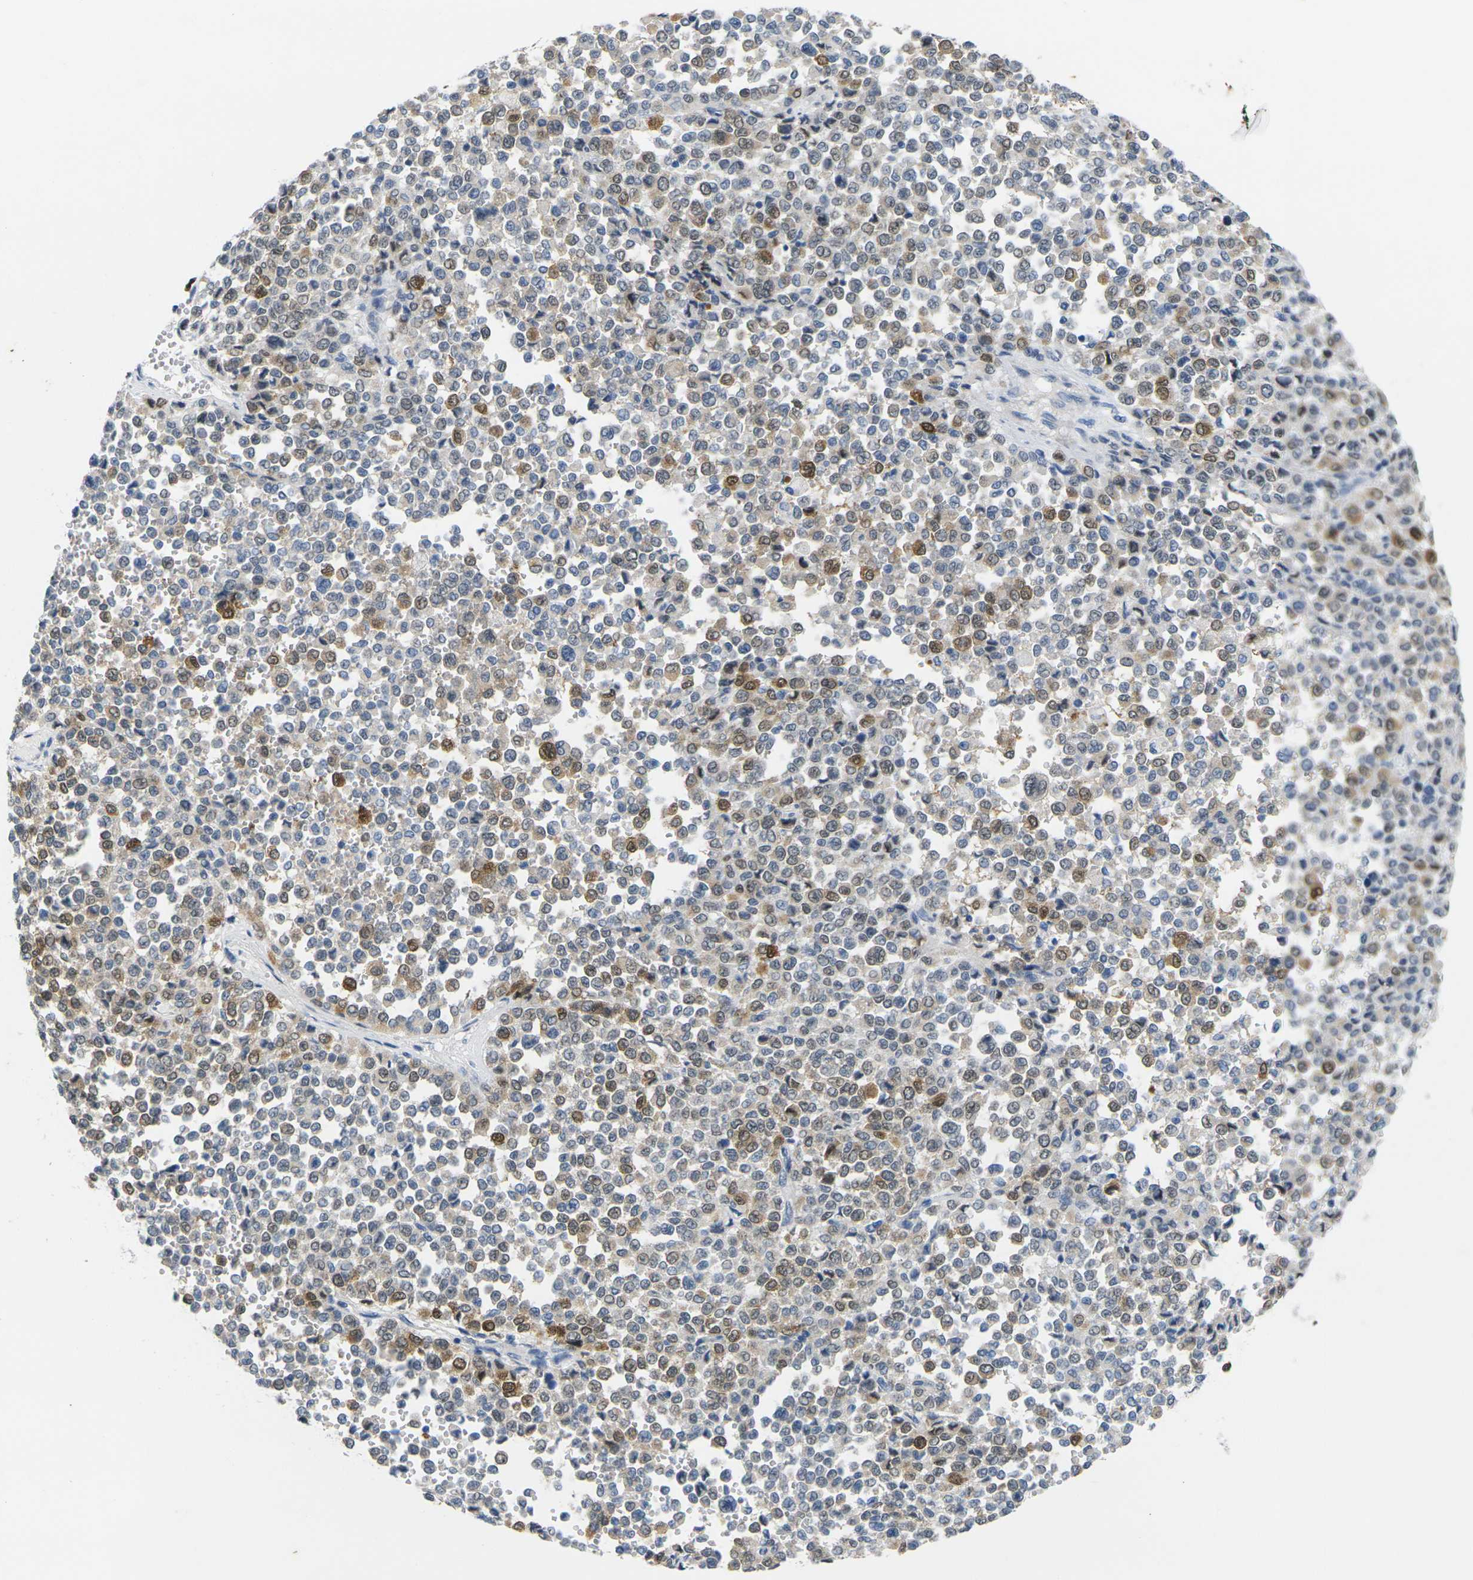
{"staining": {"intensity": "moderate", "quantity": "25%-75%", "location": "cytoplasmic/membranous,nuclear"}, "tissue": "melanoma", "cell_type": "Tumor cells", "image_type": "cancer", "snomed": [{"axis": "morphology", "description": "Malignant melanoma, Metastatic site"}, {"axis": "topography", "description": "Pancreas"}], "caption": "IHC of human malignant melanoma (metastatic site) exhibits medium levels of moderate cytoplasmic/membranous and nuclear expression in about 25%-75% of tumor cells.", "gene": "CDK2", "patient": {"sex": "female", "age": 30}}